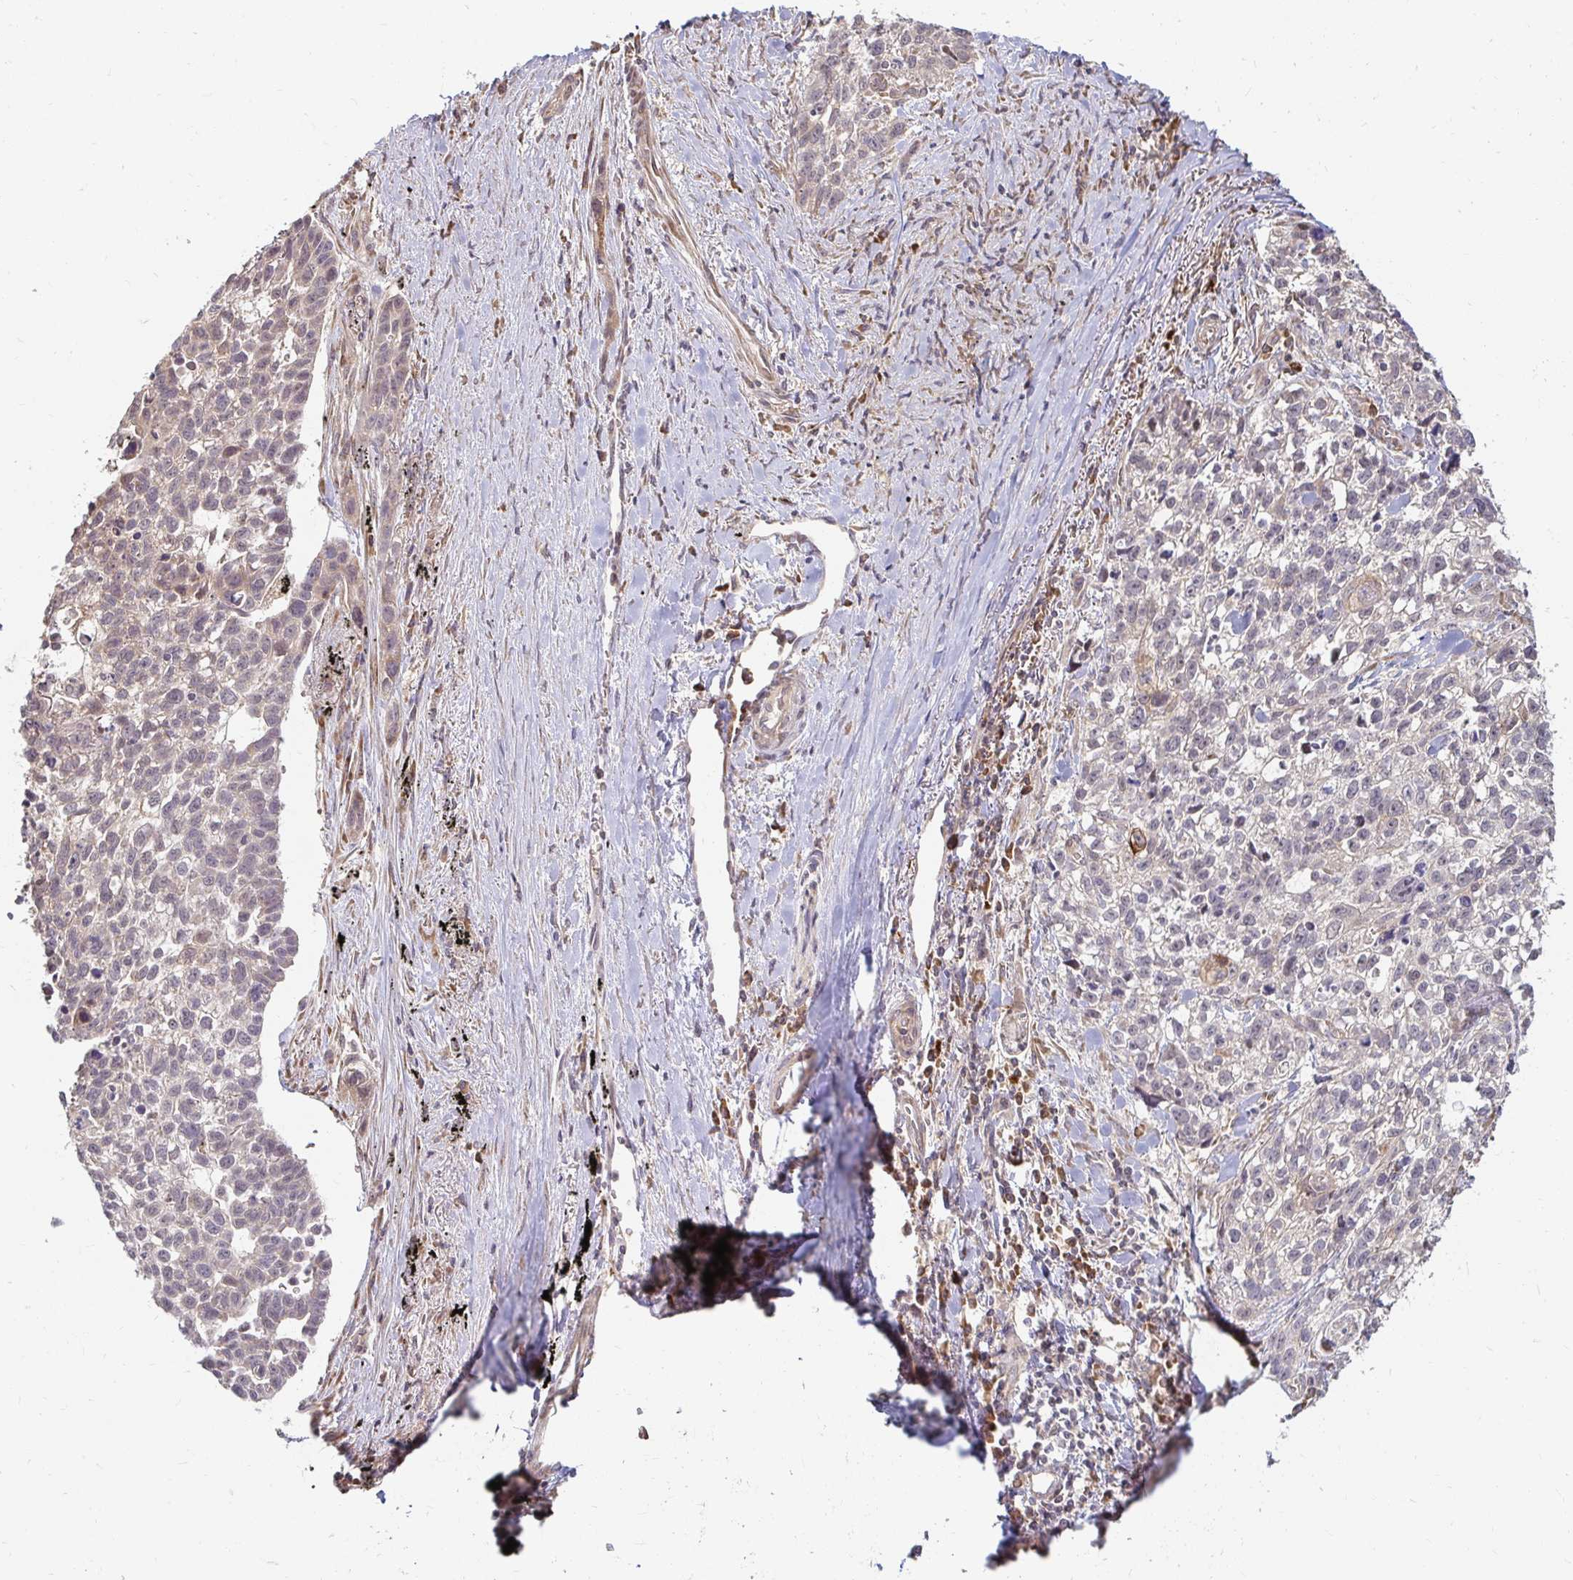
{"staining": {"intensity": "negative", "quantity": "none", "location": "none"}, "tissue": "lung cancer", "cell_type": "Tumor cells", "image_type": "cancer", "snomed": [{"axis": "morphology", "description": "Squamous cell carcinoma, NOS"}, {"axis": "topography", "description": "Lung"}], "caption": "Image shows no significant protein staining in tumor cells of lung cancer.", "gene": "CAST", "patient": {"sex": "male", "age": 74}}